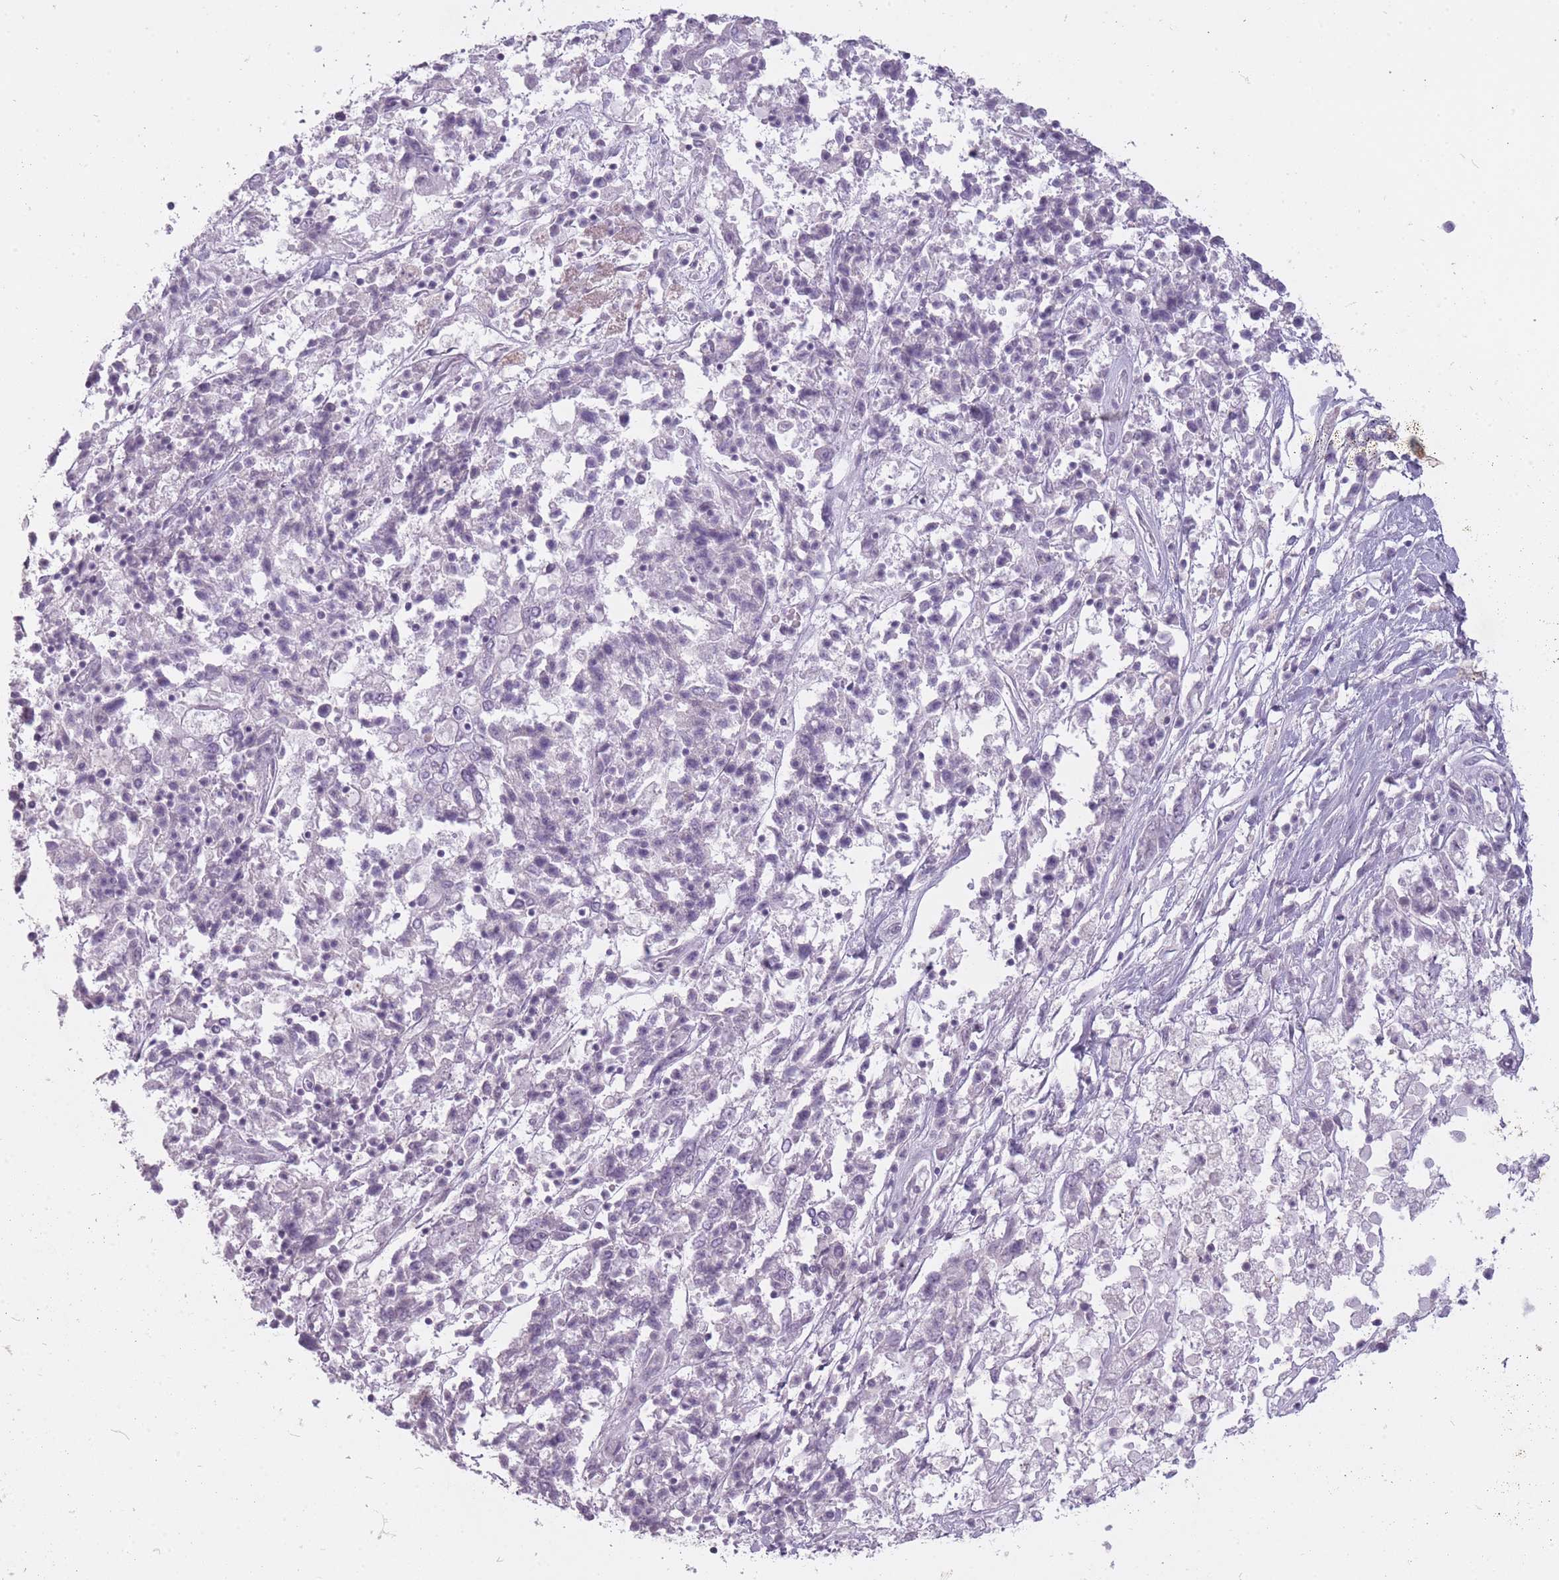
{"staining": {"intensity": "negative", "quantity": "none", "location": "none"}, "tissue": "ovarian cancer", "cell_type": "Tumor cells", "image_type": "cancer", "snomed": [{"axis": "morphology", "description": "Carcinoma, endometroid"}, {"axis": "topography", "description": "Ovary"}], "caption": "DAB immunohistochemical staining of human endometroid carcinoma (ovarian) exhibits no significant staining in tumor cells. (Brightfield microscopy of DAB immunohistochemistry (IHC) at high magnification).", "gene": "RFX4", "patient": {"sex": "female", "age": 62}}